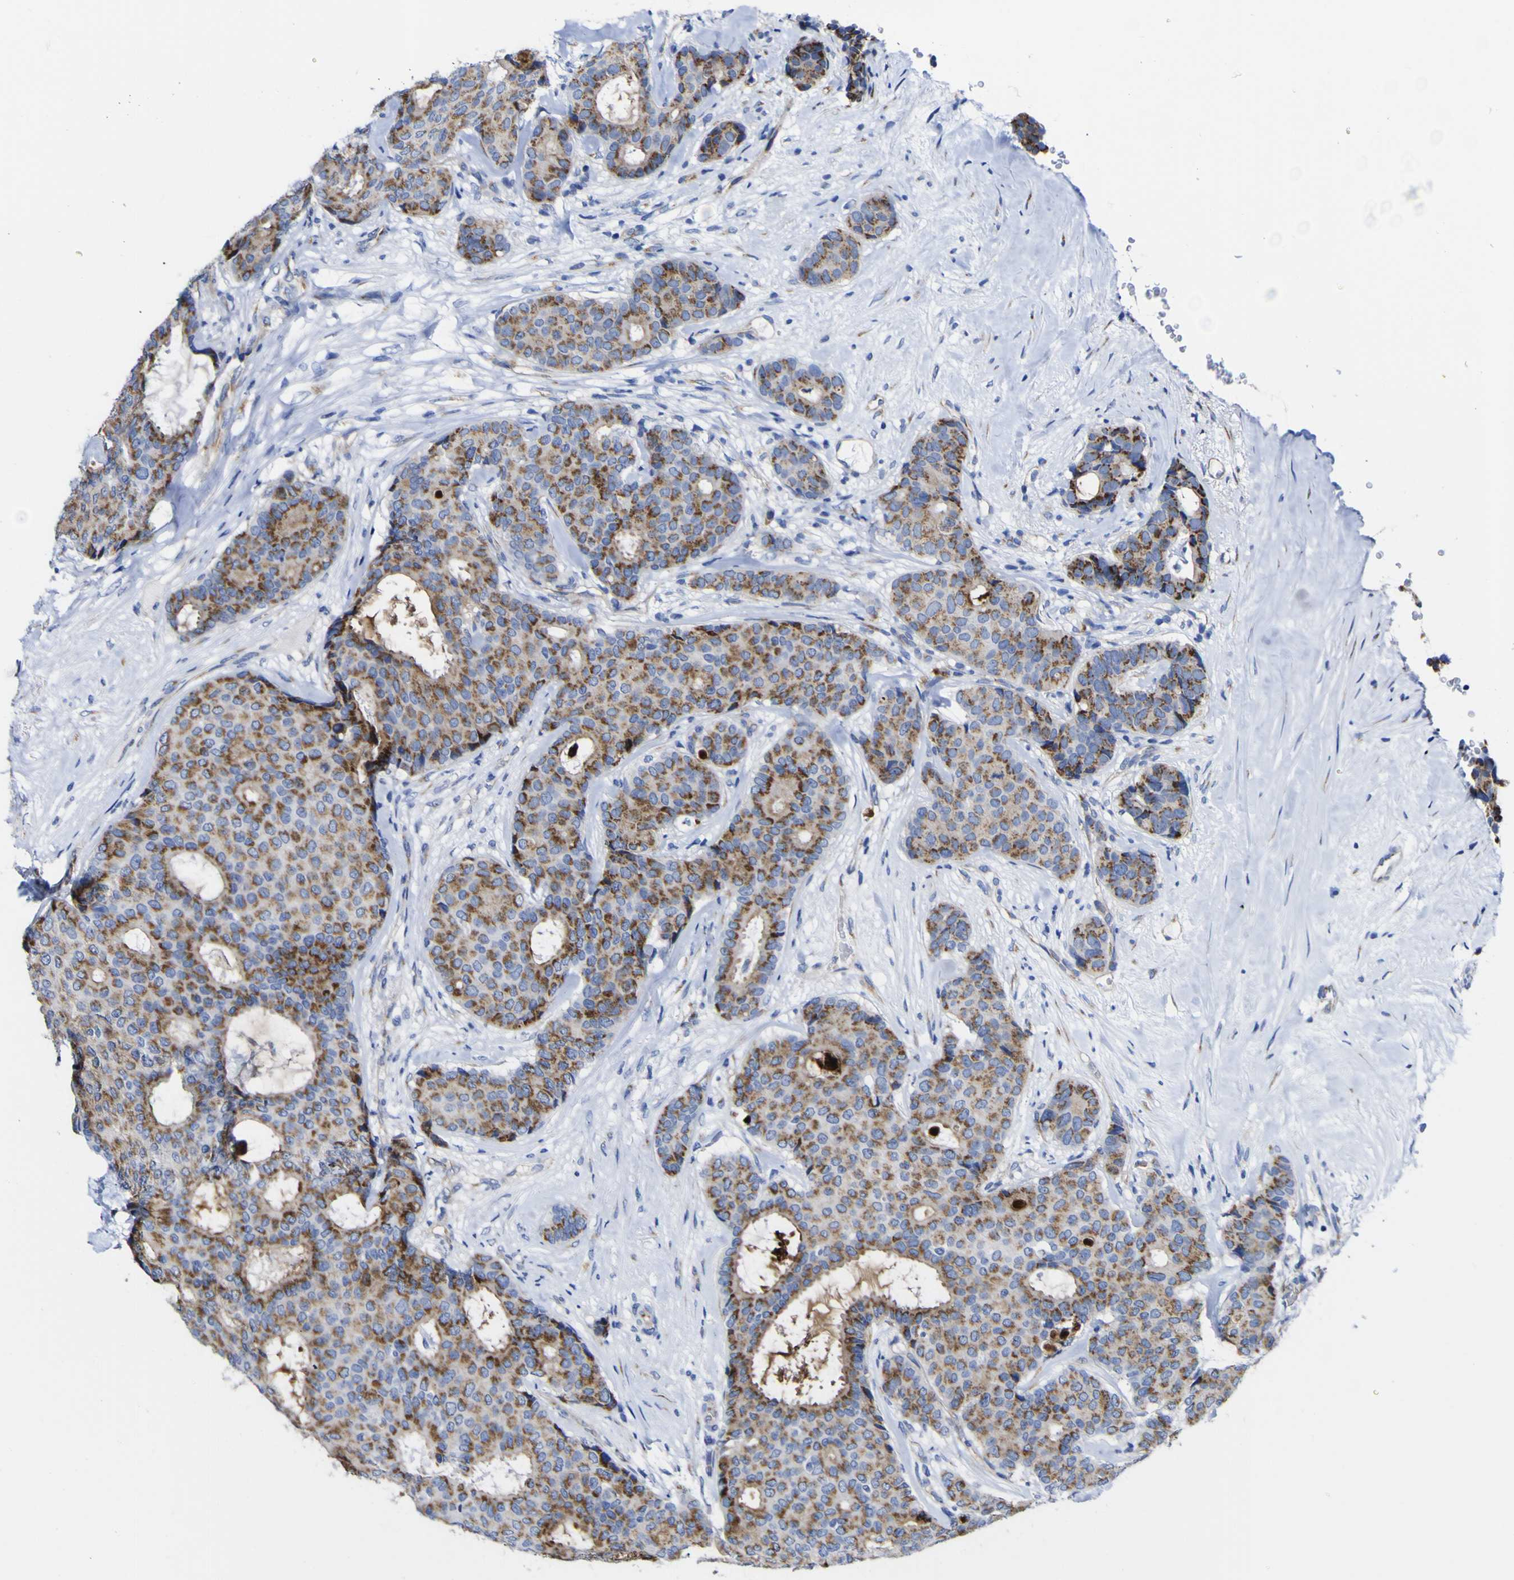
{"staining": {"intensity": "moderate", "quantity": ">75%", "location": "cytoplasmic/membranous"}, "tissue": "breast cancer", "cell_type": "Tumor cells", "image_type": "cancer", "snomed": [{"axis": "morphology", "description": "Duct carcinoma"}, {"axis": "topography", "description": "Breast"}], "caption": "Immunohistochemistry of breast cancer (infiltrating ductal carcinoma) exhibits medium levels of moderate cytoplasmic/membranous positivity in about >75% of tumor cells.", "gene": "GOLM1", "patient": {"sex": "female", "age": 75}}